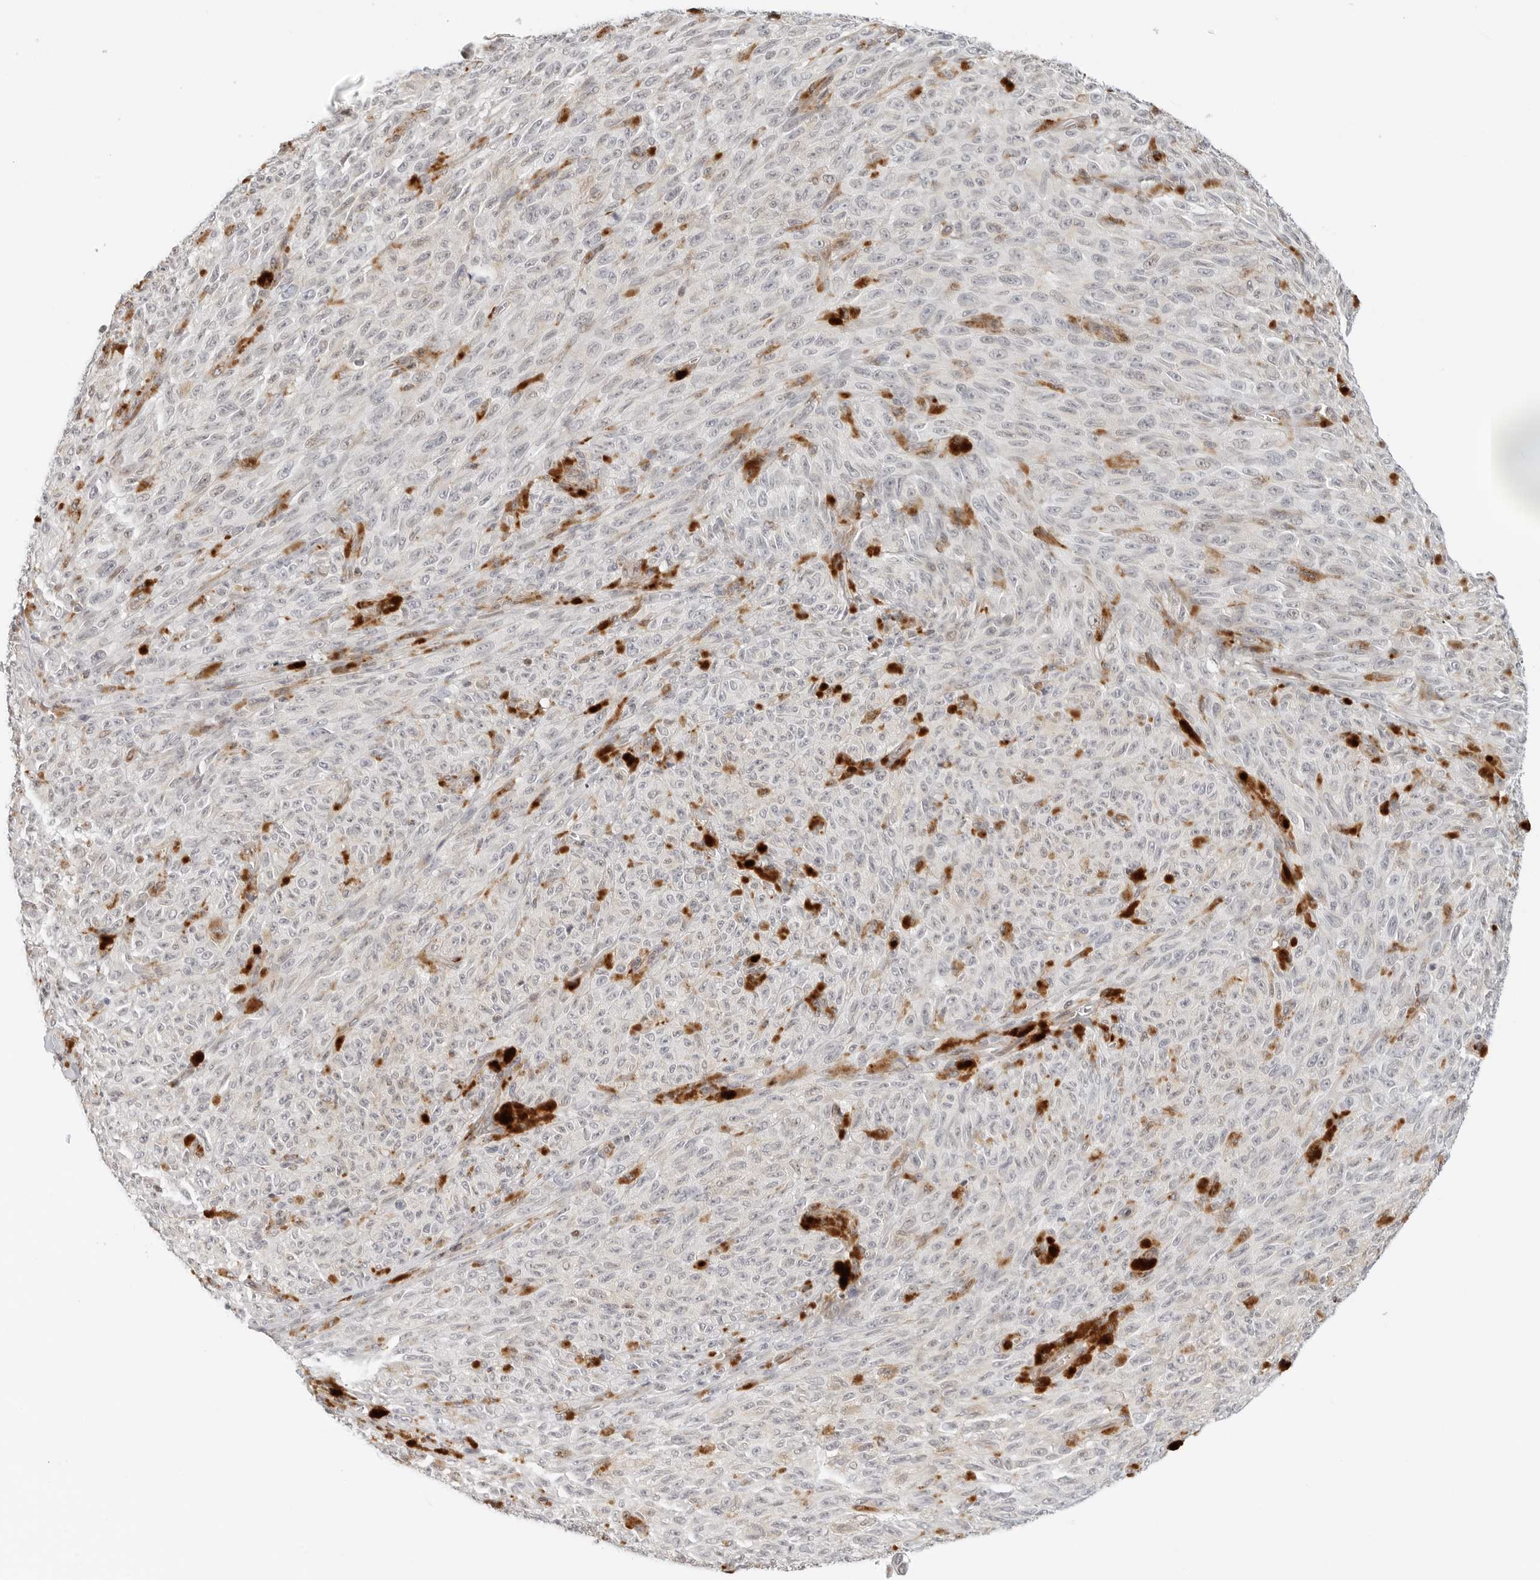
{"staining": {"intensity": "negative", "quantity": "none", "location": "none"}, "tissue": "melanoma", "cell_type": "Tumor cells", "image_type": "cancer", "snomed": [{"axis": "morphology", "description": "Malignant melanoma, NOS"}, {"axis": "topography", "description": "Skin"}], "caption": "This is a micrograph of immunohistochemistry (IHC) staining of malignant melanoma, which shows no positivity in tumor cells.", "gene": "DYRK4", "patient": {"sex": "female", "age": 82}}